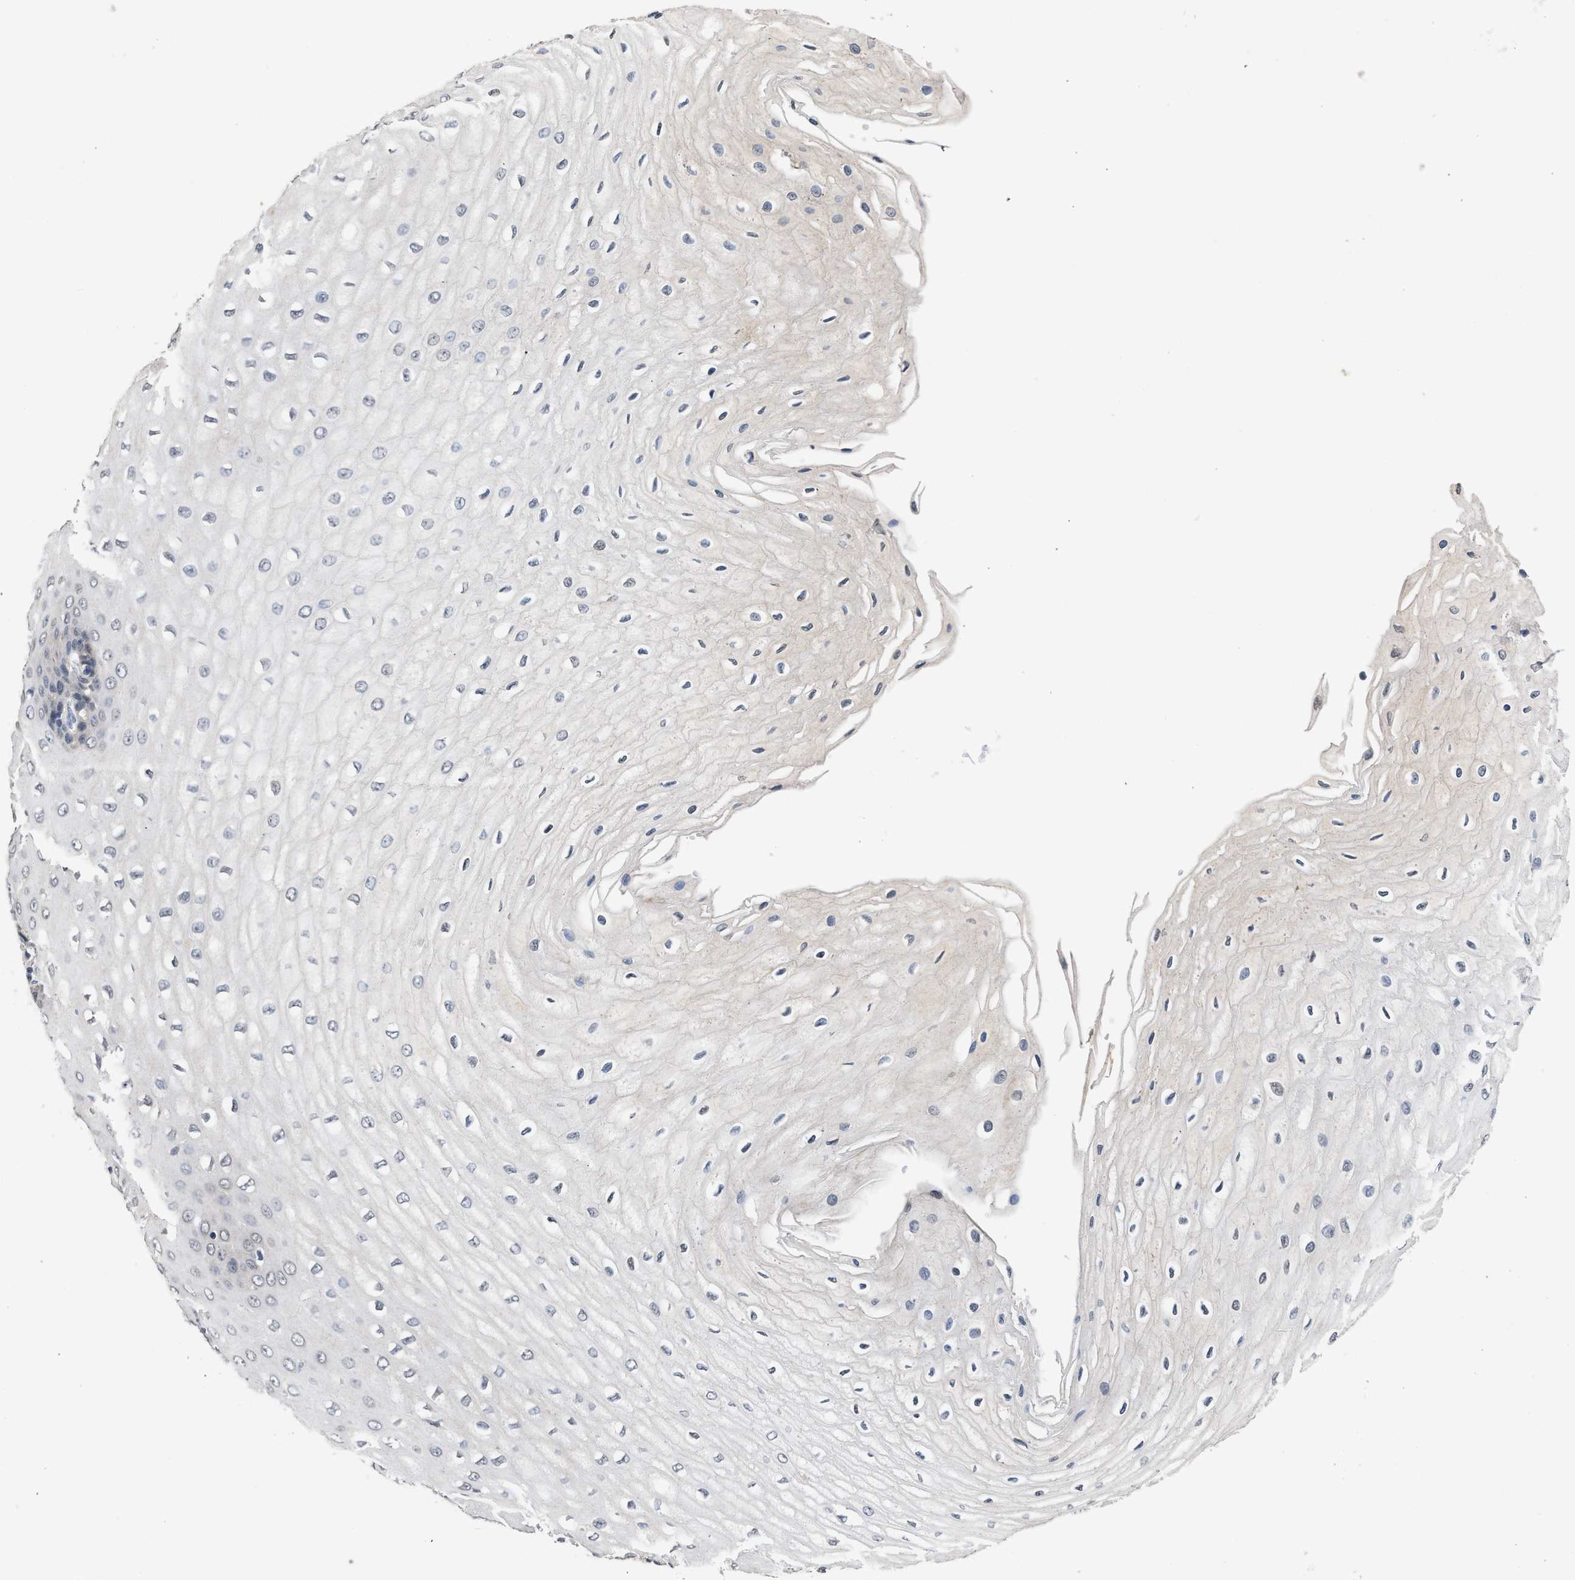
{"staining": {"intensity": "weak", "quantity": "<25%", "location": "cytoplasmic/membranous"}, "tissue": "esophagus", "cell_type": "Squamous epithelial cells", "image_type": "normal", "snomed": [{"axis": "morphology", "description": "Normal tissue, NOS"}, {"axis": "morphology", "description": "Squamous cell carcinoma, NOS"}, {"axis": "topography", "description": "Esophagus"}], "caption": "Immunohistochemical staining of unremarkable esophagus displays no significant staining in squamous epithelial cells. (Brightfield microscopy of DAB (3,3'-diaminobenzidine) immunohistochemistry at high magnification).", "gene": "CSF3R", "patient": {"sex": "male", "age": 65}}